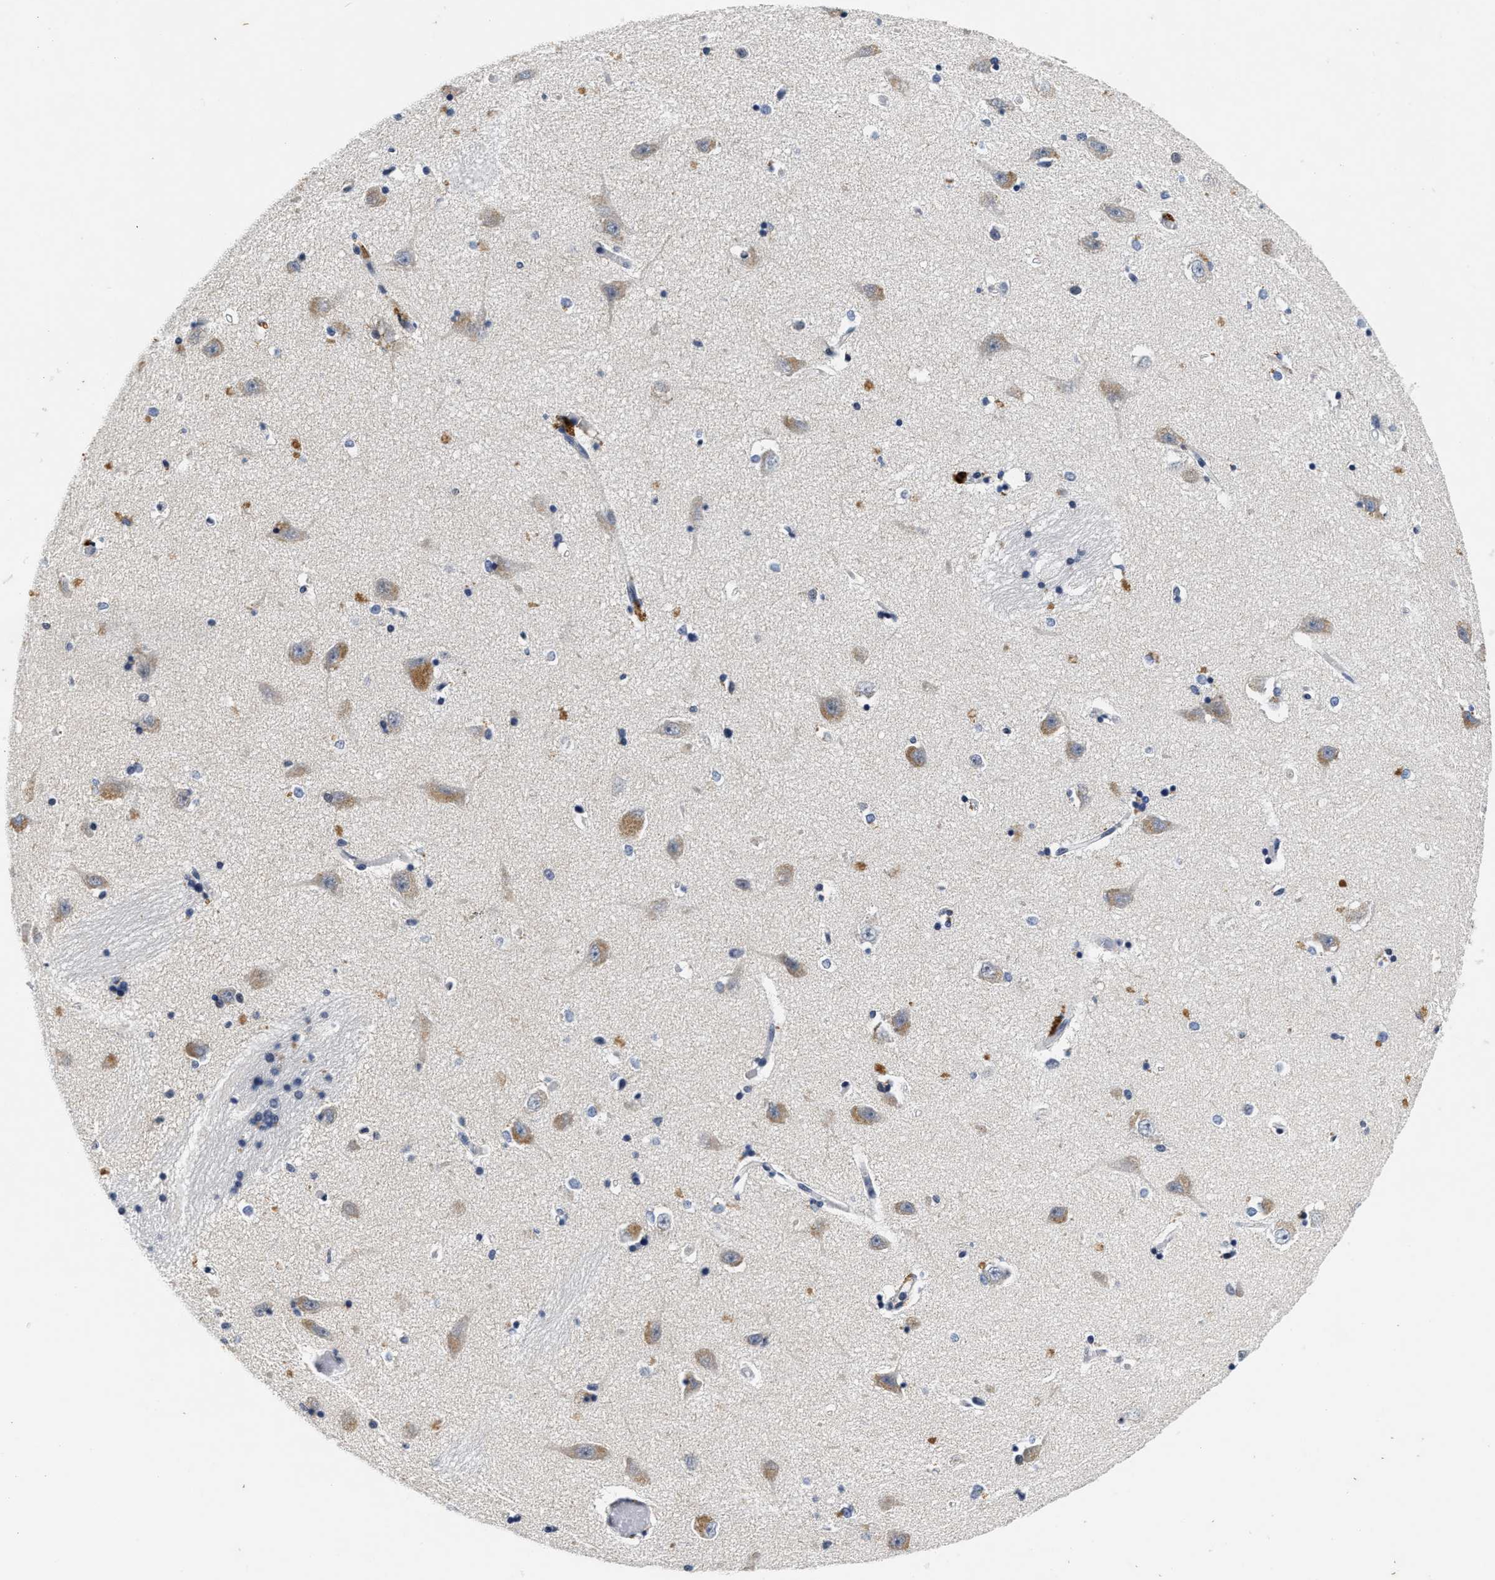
{"staining": {"intensity": "negative", "quantity": "none", "location": "none"}, "tissue": "hippocampus", "cell_type": "Glial cells", "image_type": "normal", "snomed": [{"axis": "morphology", "description": "Normal tissue, NOS"}, {"axis": "topography", "description": "Hippocampus"}], "caption": "Immunohistochemical staining of normal human hippocampus exhibits no significant staining in glial cells.", "gene": "INIP", "patient": {"sex": "male", "age": 45}}